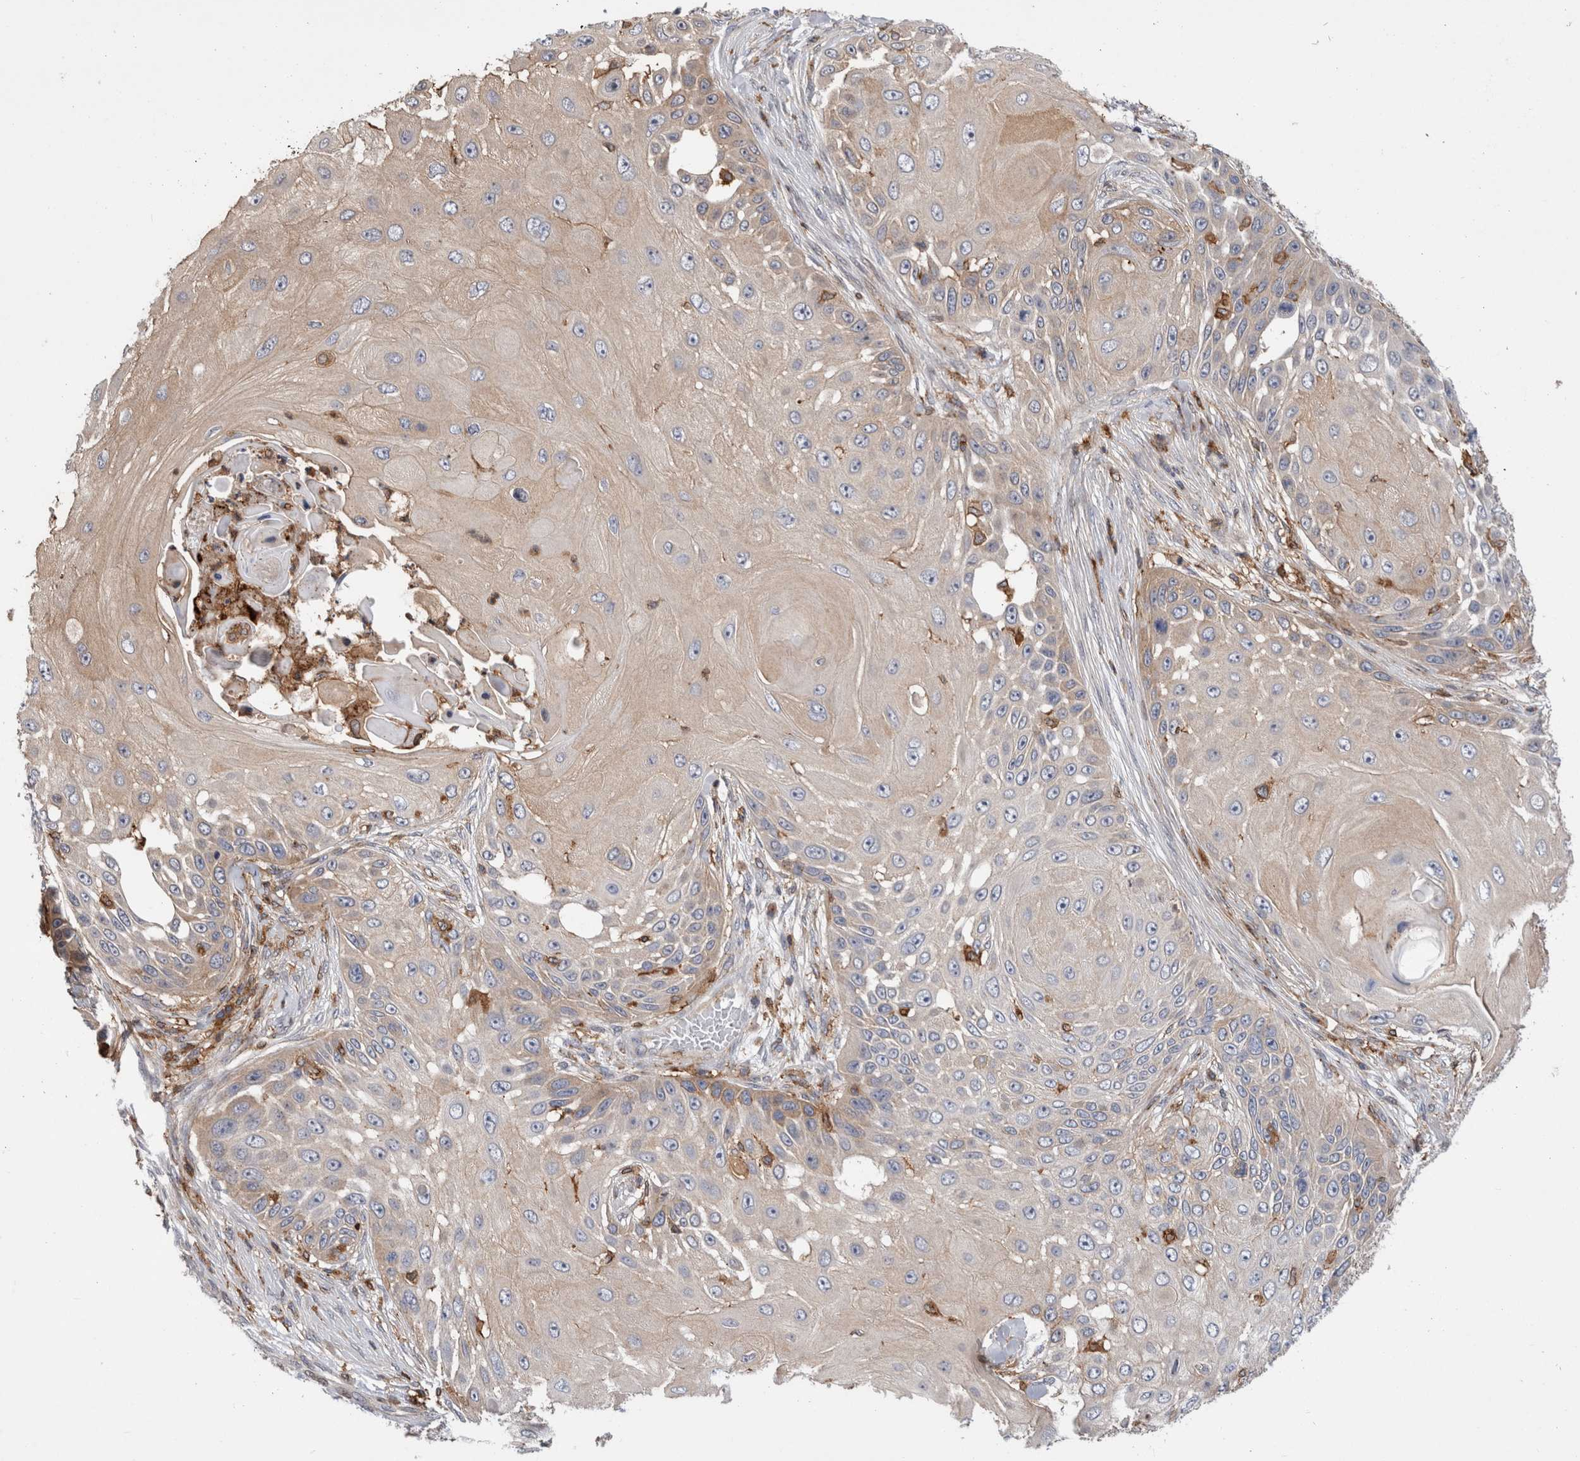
{"staining": {"intensity": "weak", "quantity": ">75%", "location": "cytoplasmic/membranous"}, "tissue": "skin cancer", "cell_type": "Tumor cells", "image_type": "cancer", "snomed": [{"axis": "morphology", "description": "Squamous cell carcinoma, NOS"}, {"axis": "topography", "description": "Skin"}], "caption": "A photomicrograph of human skin squamous cell carcinoma stained for a protein exhibits weak cytoplasmic/membranous brown staining in tumor cells. (DAB (3,3'-diaminobenzidine) IHC, brown staining for protein, blue staining for nuclei).", "gene": "CCDC88B", "patient": {"sex": "female", "age": 44}}